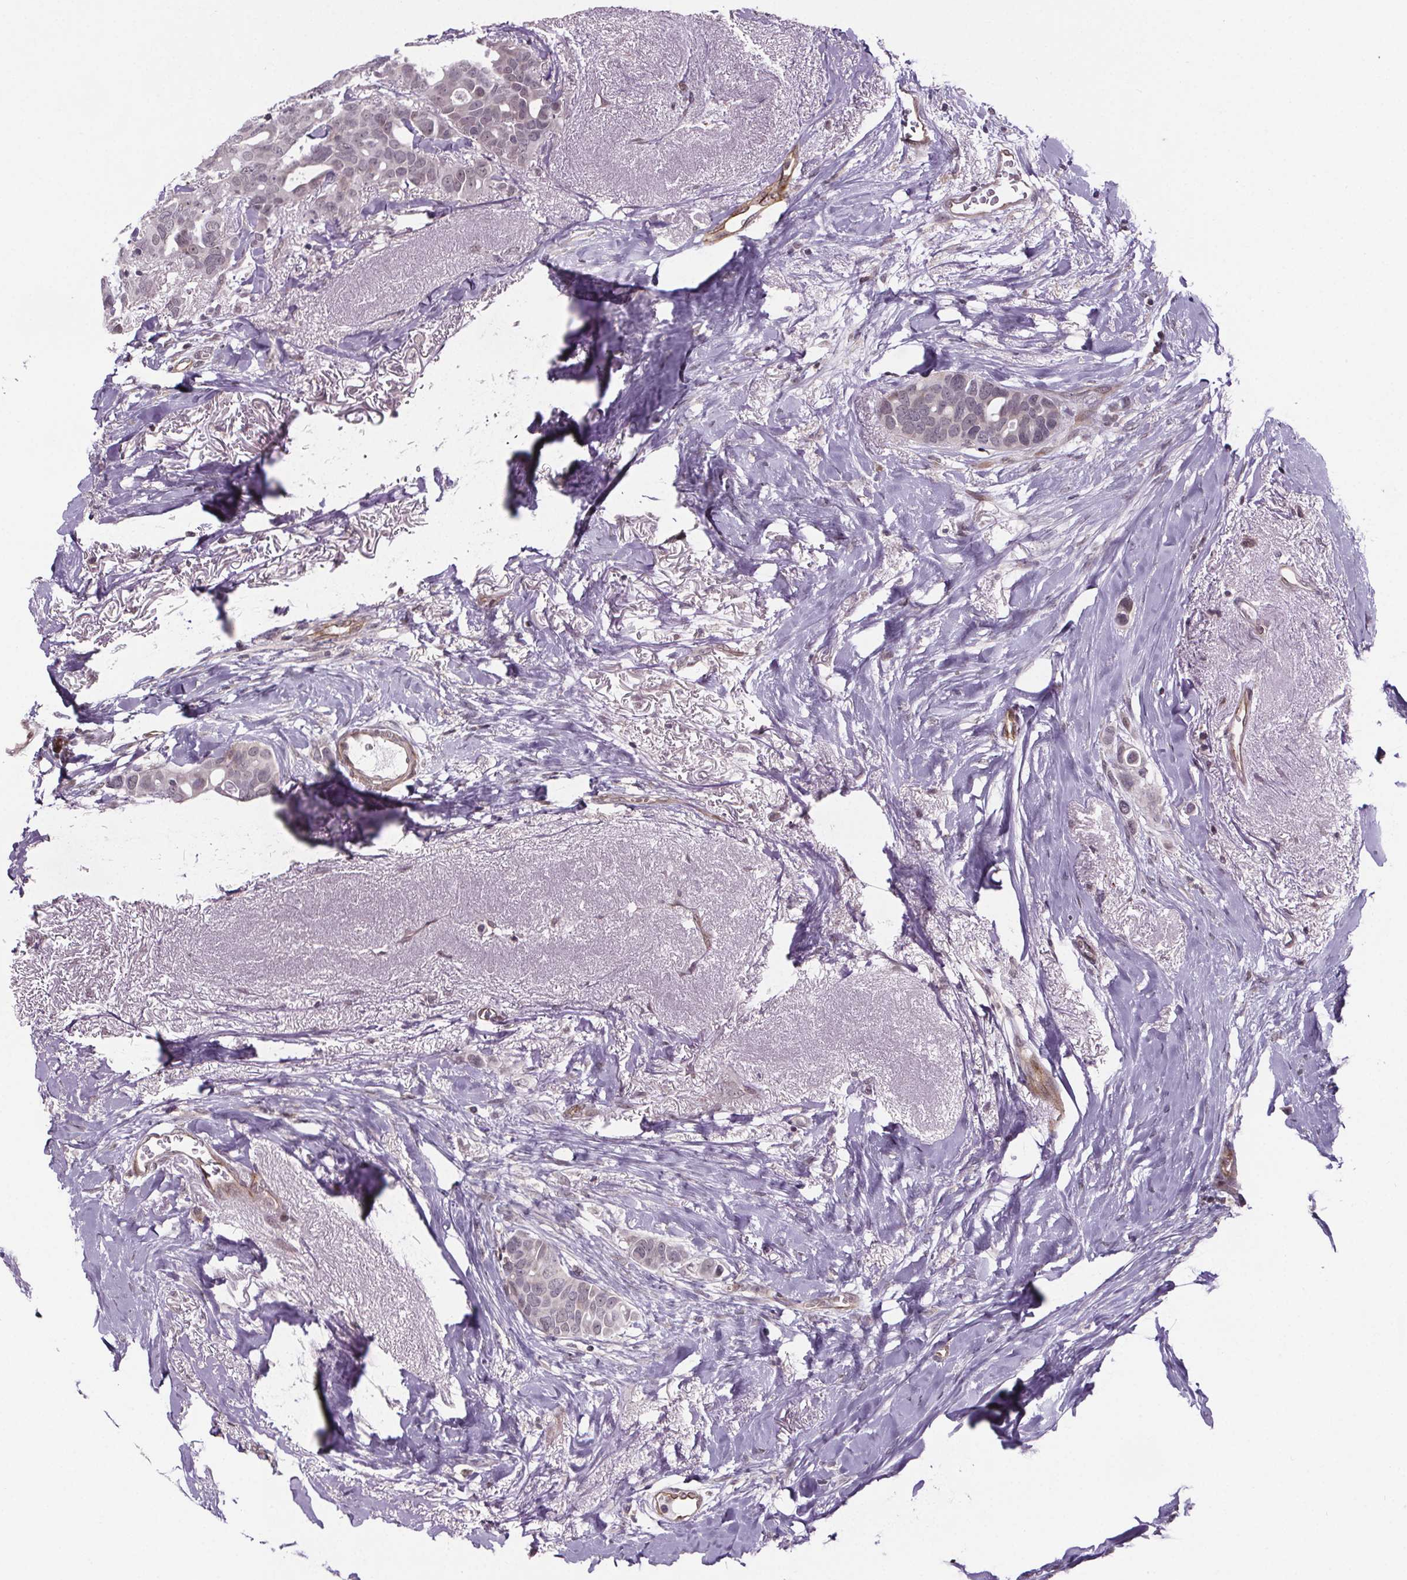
{"staining": {"intensity": "negative", "quantity": "none", "location": "none"}, "tissue": "breast cancer", "cell_type": "Tumor cells", "image_type": "cancer", "snomed": [{"axis": "morphology", "description": "Duct carcinoma"}, {"axis": "topography", "description": "Breast"}], "caption": "Histopathology image shows no significant protein staining in tumor cells of breast cancer (intraductal carcinoma). (Stains: DAB IHC with hematoxylin counter stain, Microscopy: brightfield microscopy at high magnification).", "gene": "TTC12", "patient": {"sex": "female", "age": 54}}